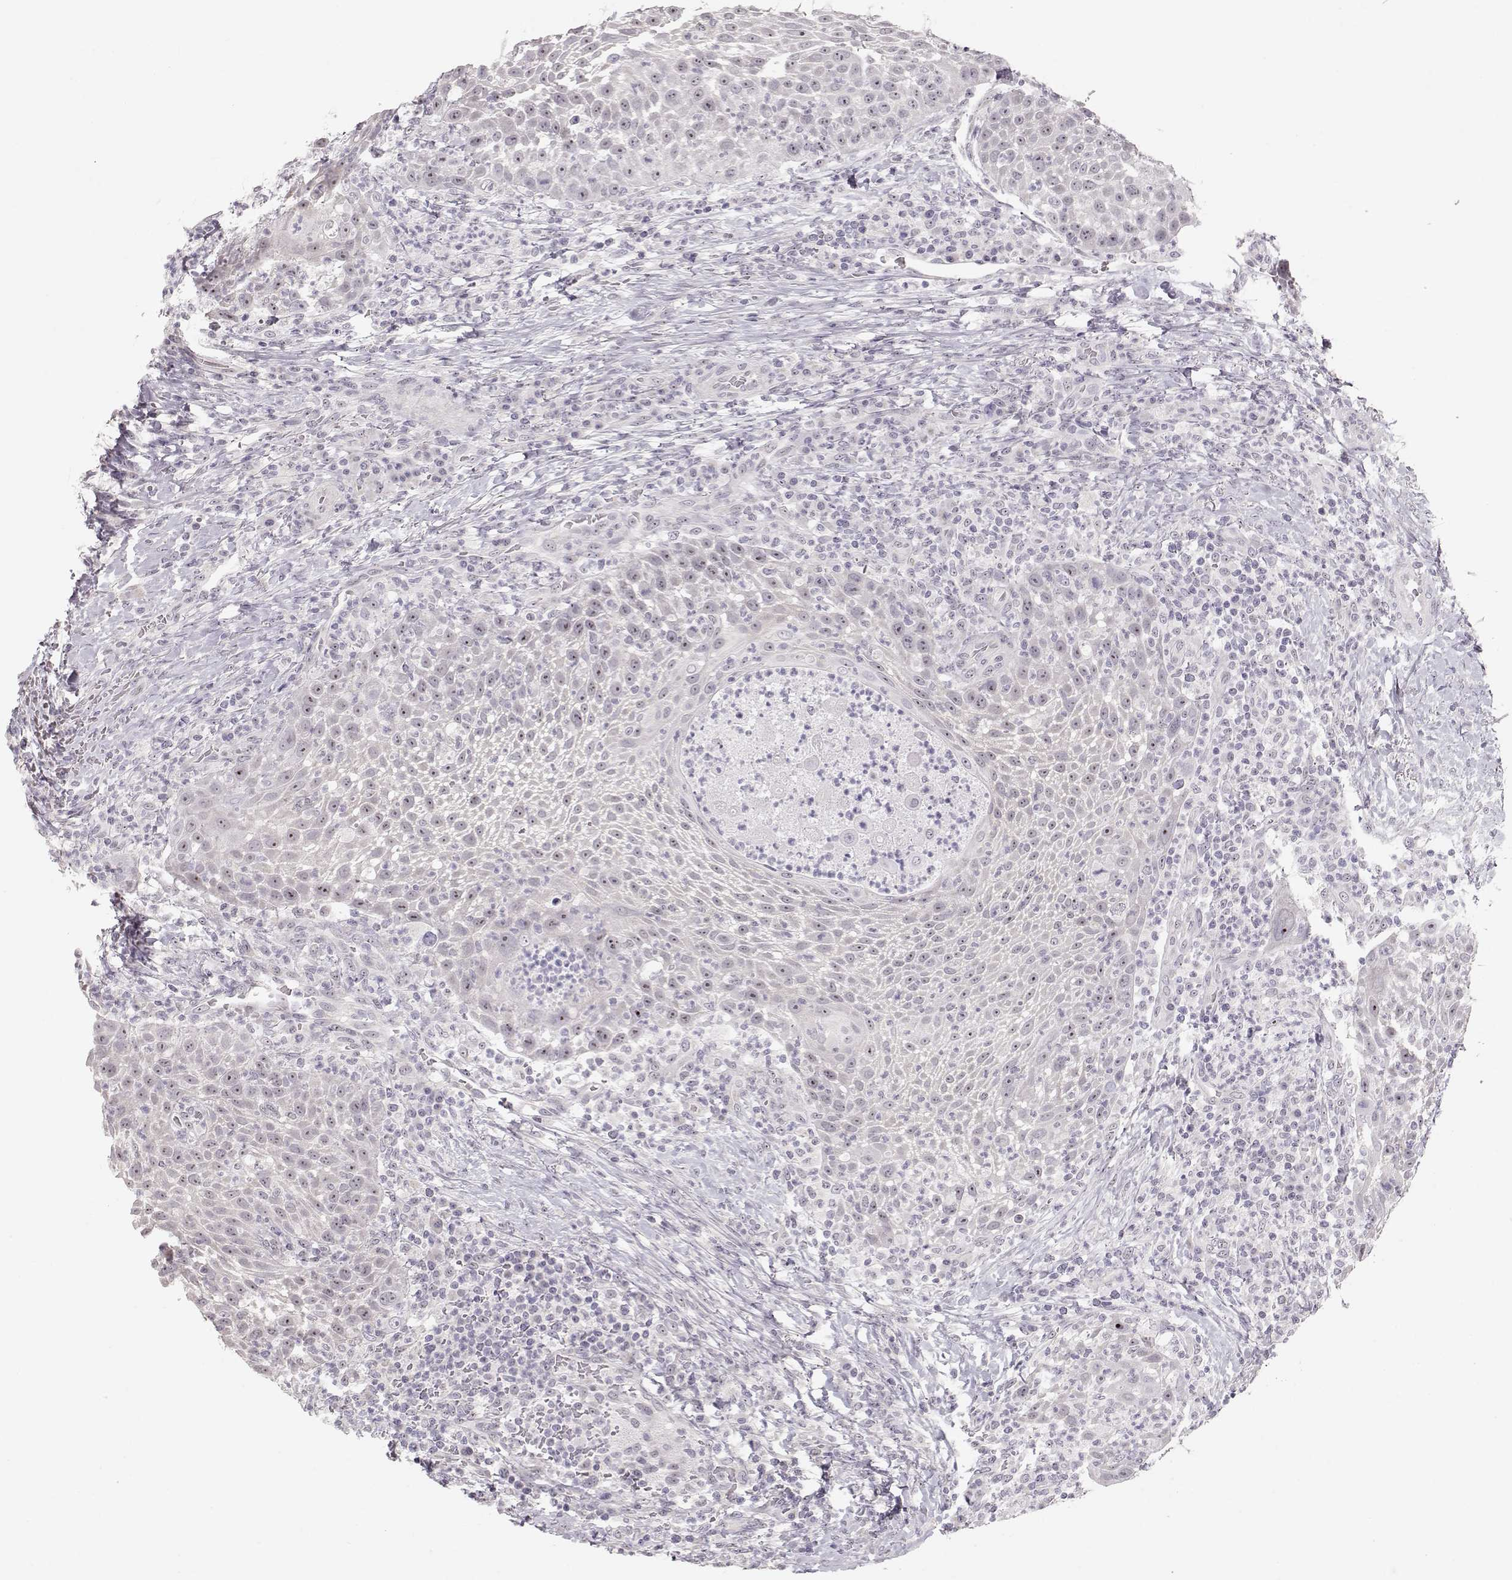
{"staining": {"intensity": "negative", "quantity": "none", "location": "none"}, "tissue": "head and neck cancer", "cell_type": "Tumor cells", "image_type": "cancer", "snomed": [{"axis": "morphology", "description": "Squamous cell carcinoma, NOS"}, {"axis": "topography", "description": "Head-Neck"}], "caption": "Head and neck squamous cell carcinoma was stained to show a protein in brown. There is no significant expression in tumor cells.", "gene": "FAM205A", "patient": {"sex": "male", "age": 69}}